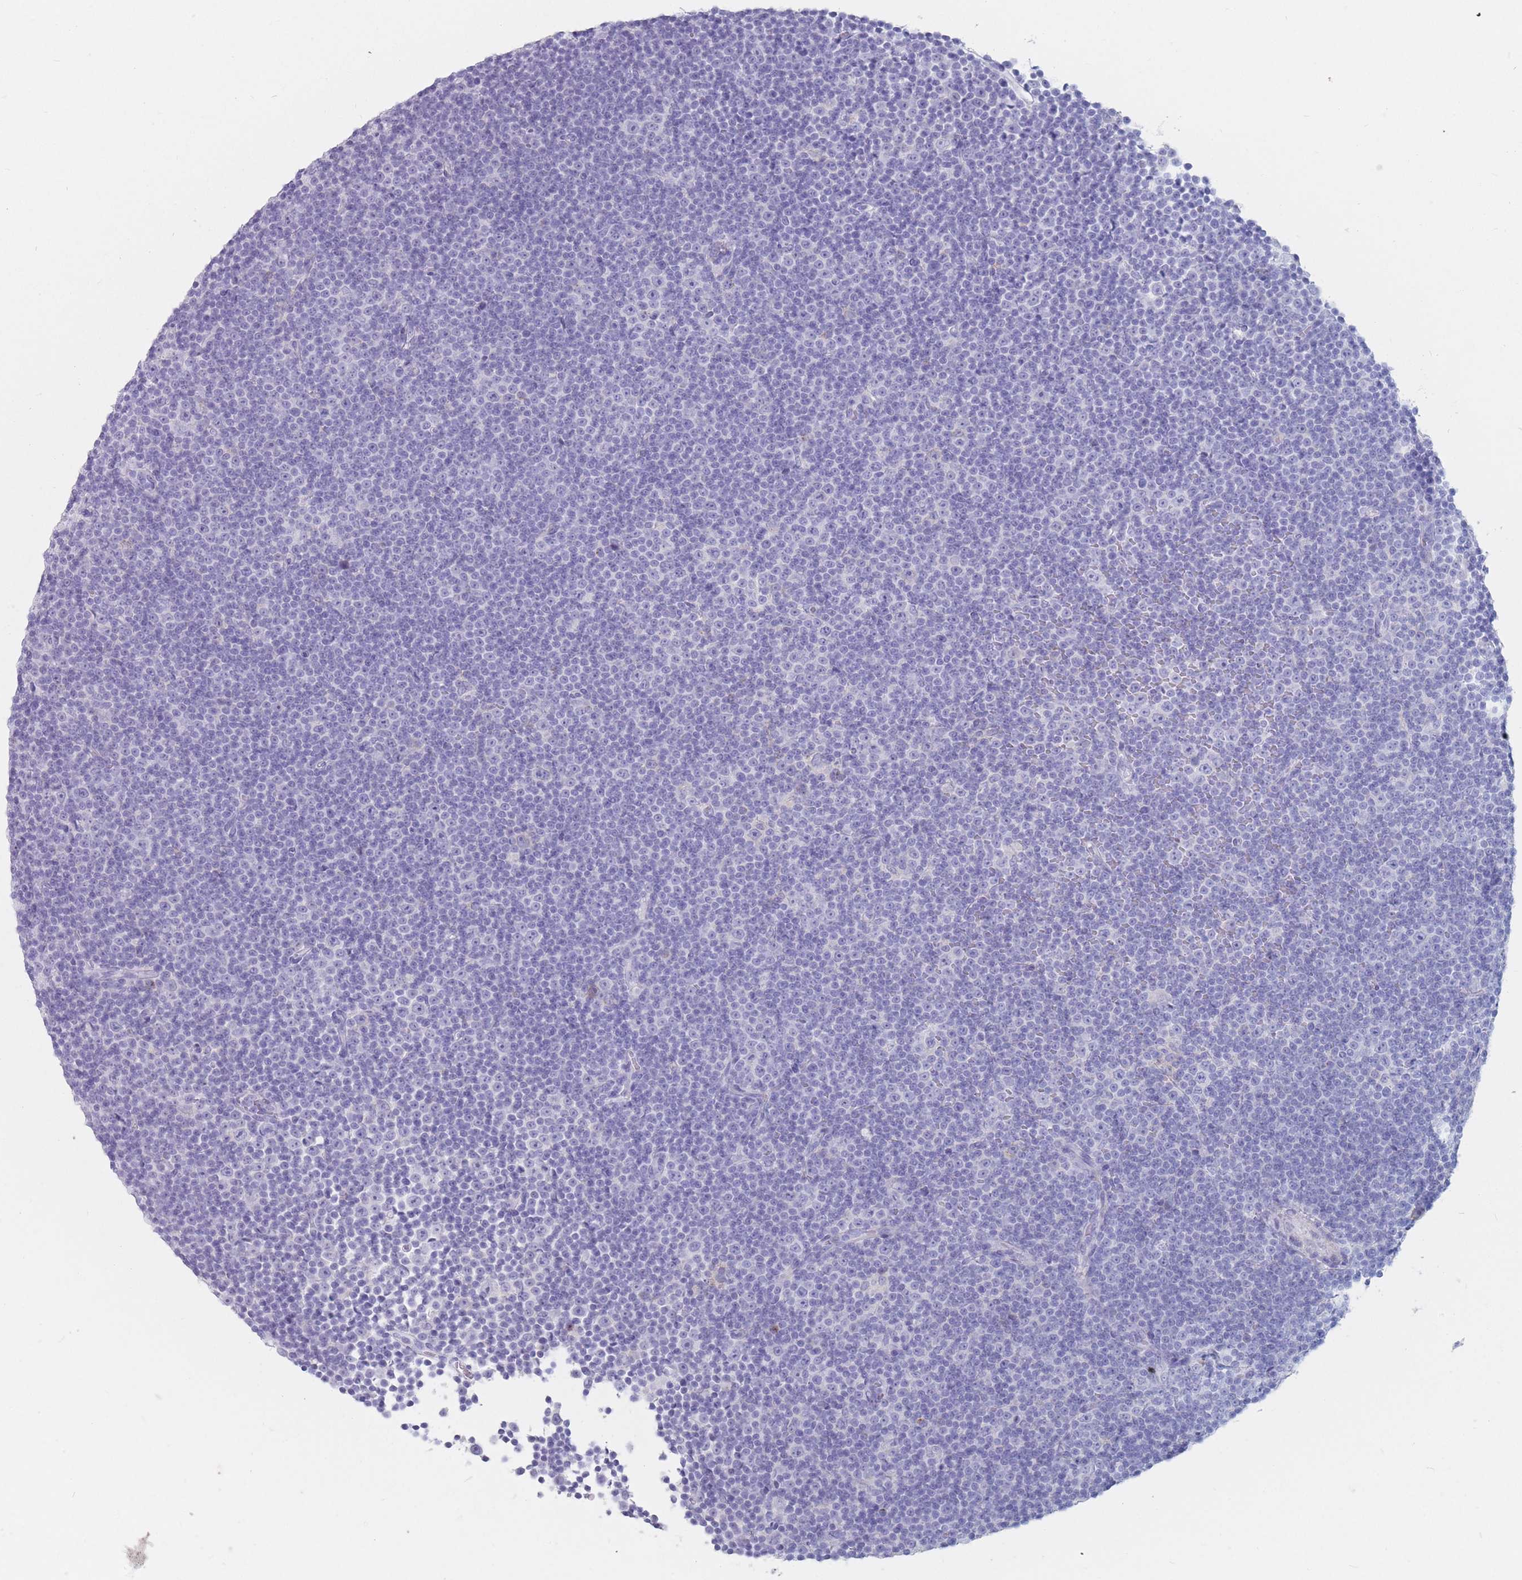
{"staining": {"intensity": "negative", "quantity": "none", "location": "none"}, "tissue": "lymphoma", "cell_type": "Tumor cells", "image_type": "cancer", "snomed": [{"axis": "morphology", "description": "Malignant lymphoma, non-Hodgkin's type, Low grade"}, {"axis": "topography", "description": "Lymph node"}], "caption": "Tumor cells are negative for brown protein staining in lymphoma.", "gene": "ST3GAL5", "patient": {"sex": "female", "age": 67}}